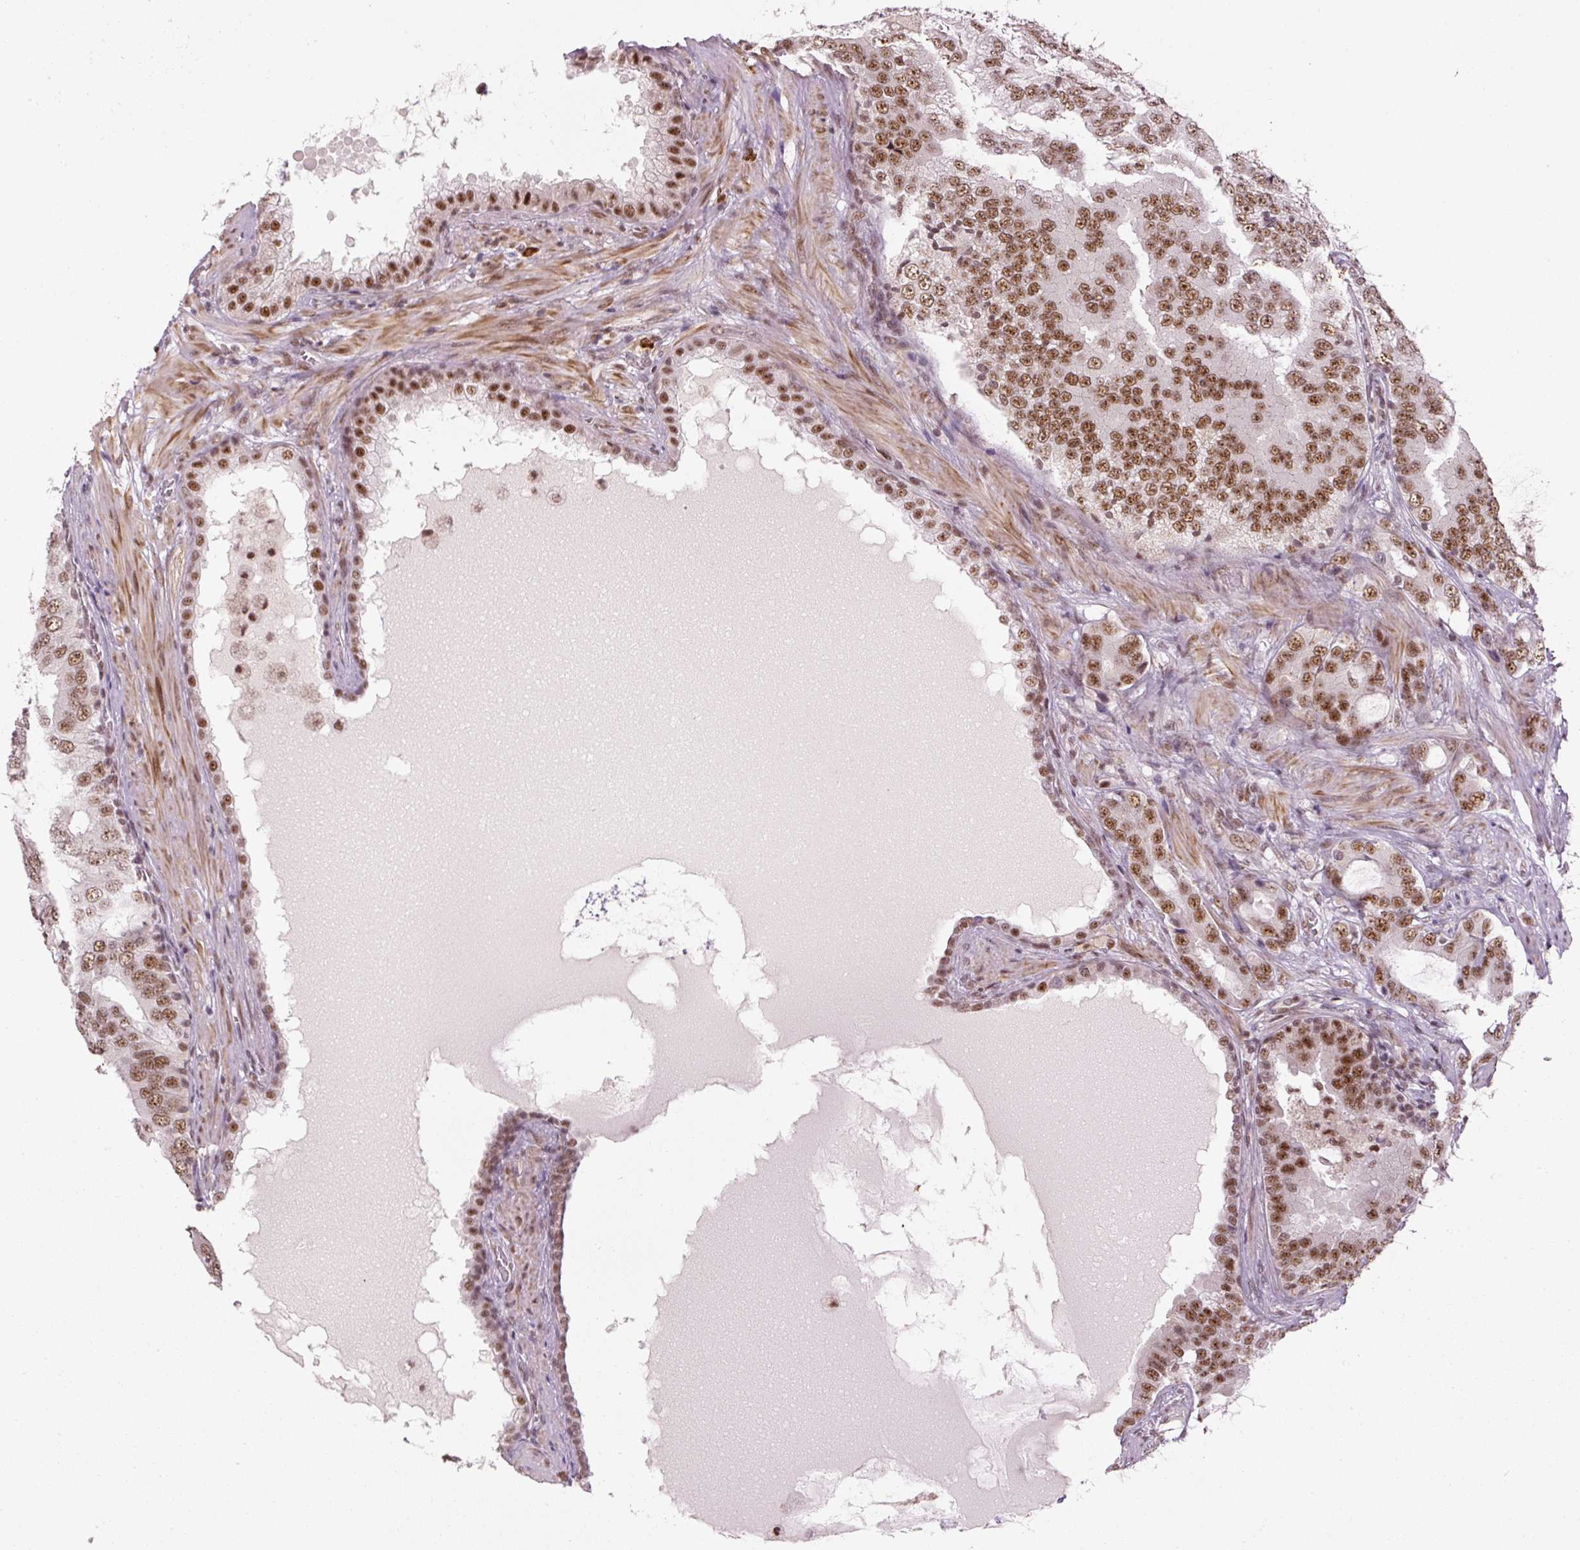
{"staining": {"intensity": "moderate", "quantity": ">75%", "location": "nuclear"}, "tissue": "prostate cancer", "cell_type": "Tumor cells", "image_type": "cancer", "snomed": [{"axis": "morphology", "description": "Adenocarcinoma, High grade"}, {"axis": "topography", "description": "Prostate"}], "caption": "Immunohistochemistry (IHC) of prostate cancer displays medium levels of moderate nuclear positivity in approximately >75% of tumor cells. The staining is performed using DAB (3,3'-diaminobenzidine) brown chromogen to label protein expression. The nuclei are counter-stained blue using hematoxylin.", "gene": "U2AF2", "patient": {"sex": "male", "age": 55}}